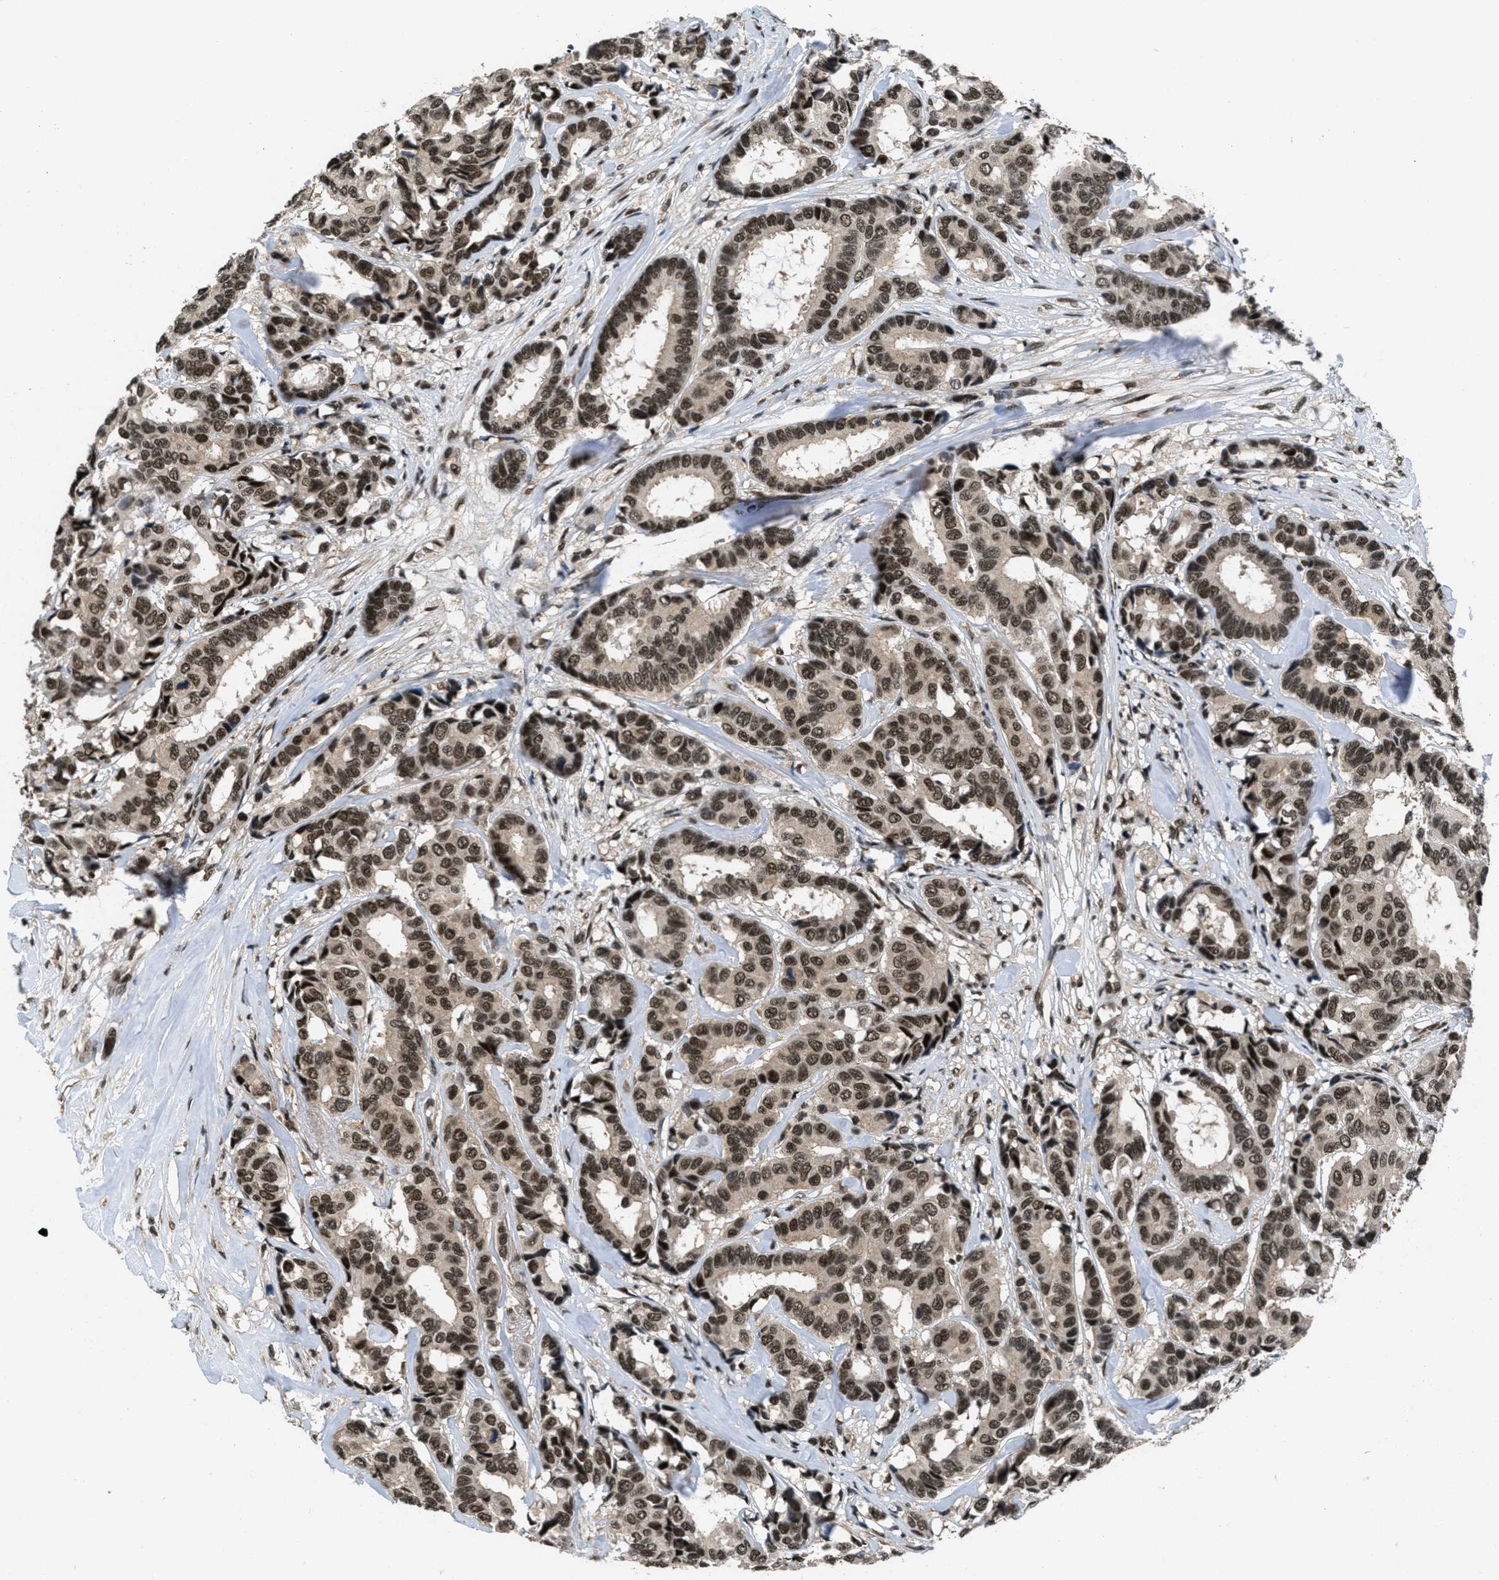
{"staining": {"intensity": "strong", "quantity": ">75%", "location": "cytoplasmic/membranous,nuclear"}, "tissue": "breast cancer", "cell_type": "Tumor cells", "image_type": "cancer", "snomed": [{"axis": "morphology", "description": "Duct carcinoma"}, {"axis": "topography", "description": "Breast"}], "caption": "About >75% of tumor cells in human breast cancer (intraductal carcinoma) display strong cytoplasmic/membranous and nuclear protein positivity as visualized by brown immunohistochemical staining.", "gene": "CUL4B", "patient": {"sex": "female", "age": 87}}